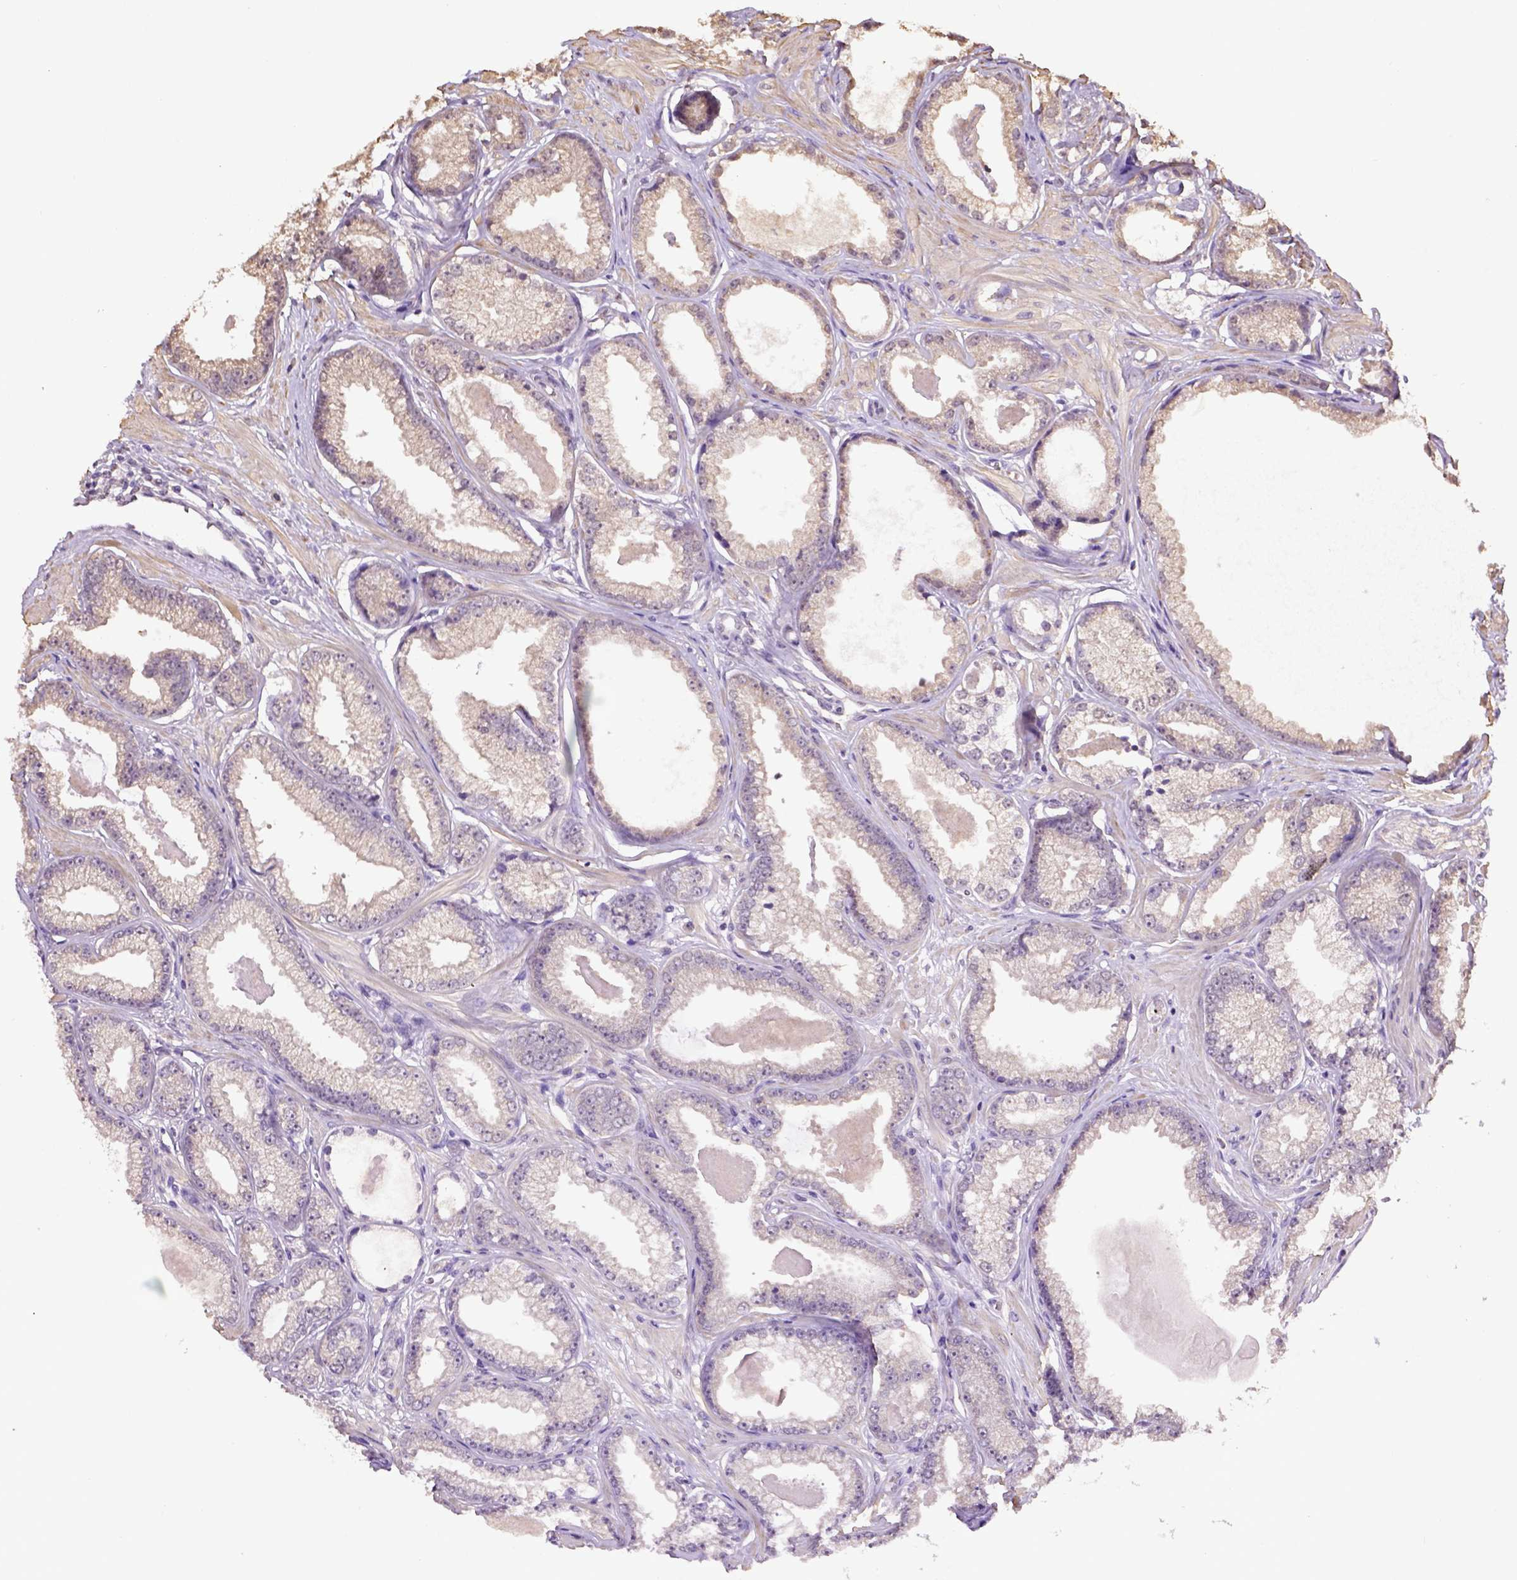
{"staining": {"intensity": "weak", "quantity": "<25%", "location": "cytoplasmic/membranous"}, "tissue": "prostate cancer", "cell_type": "Tumor cells", "image_type": "cancer", "snomed": [{"axis": "morphology", "description": "Adenocarcinoma, Low grade"}, {"axis": "topography", "description": "Prostate"}], "caption": "Prostate low-grade adenocarcinoma stained for a protein using immunohistochemistry (IHC) displays no staining tumor cells.", "gene": "WDR17", "patient": {"sex": "male", "age": 64}}